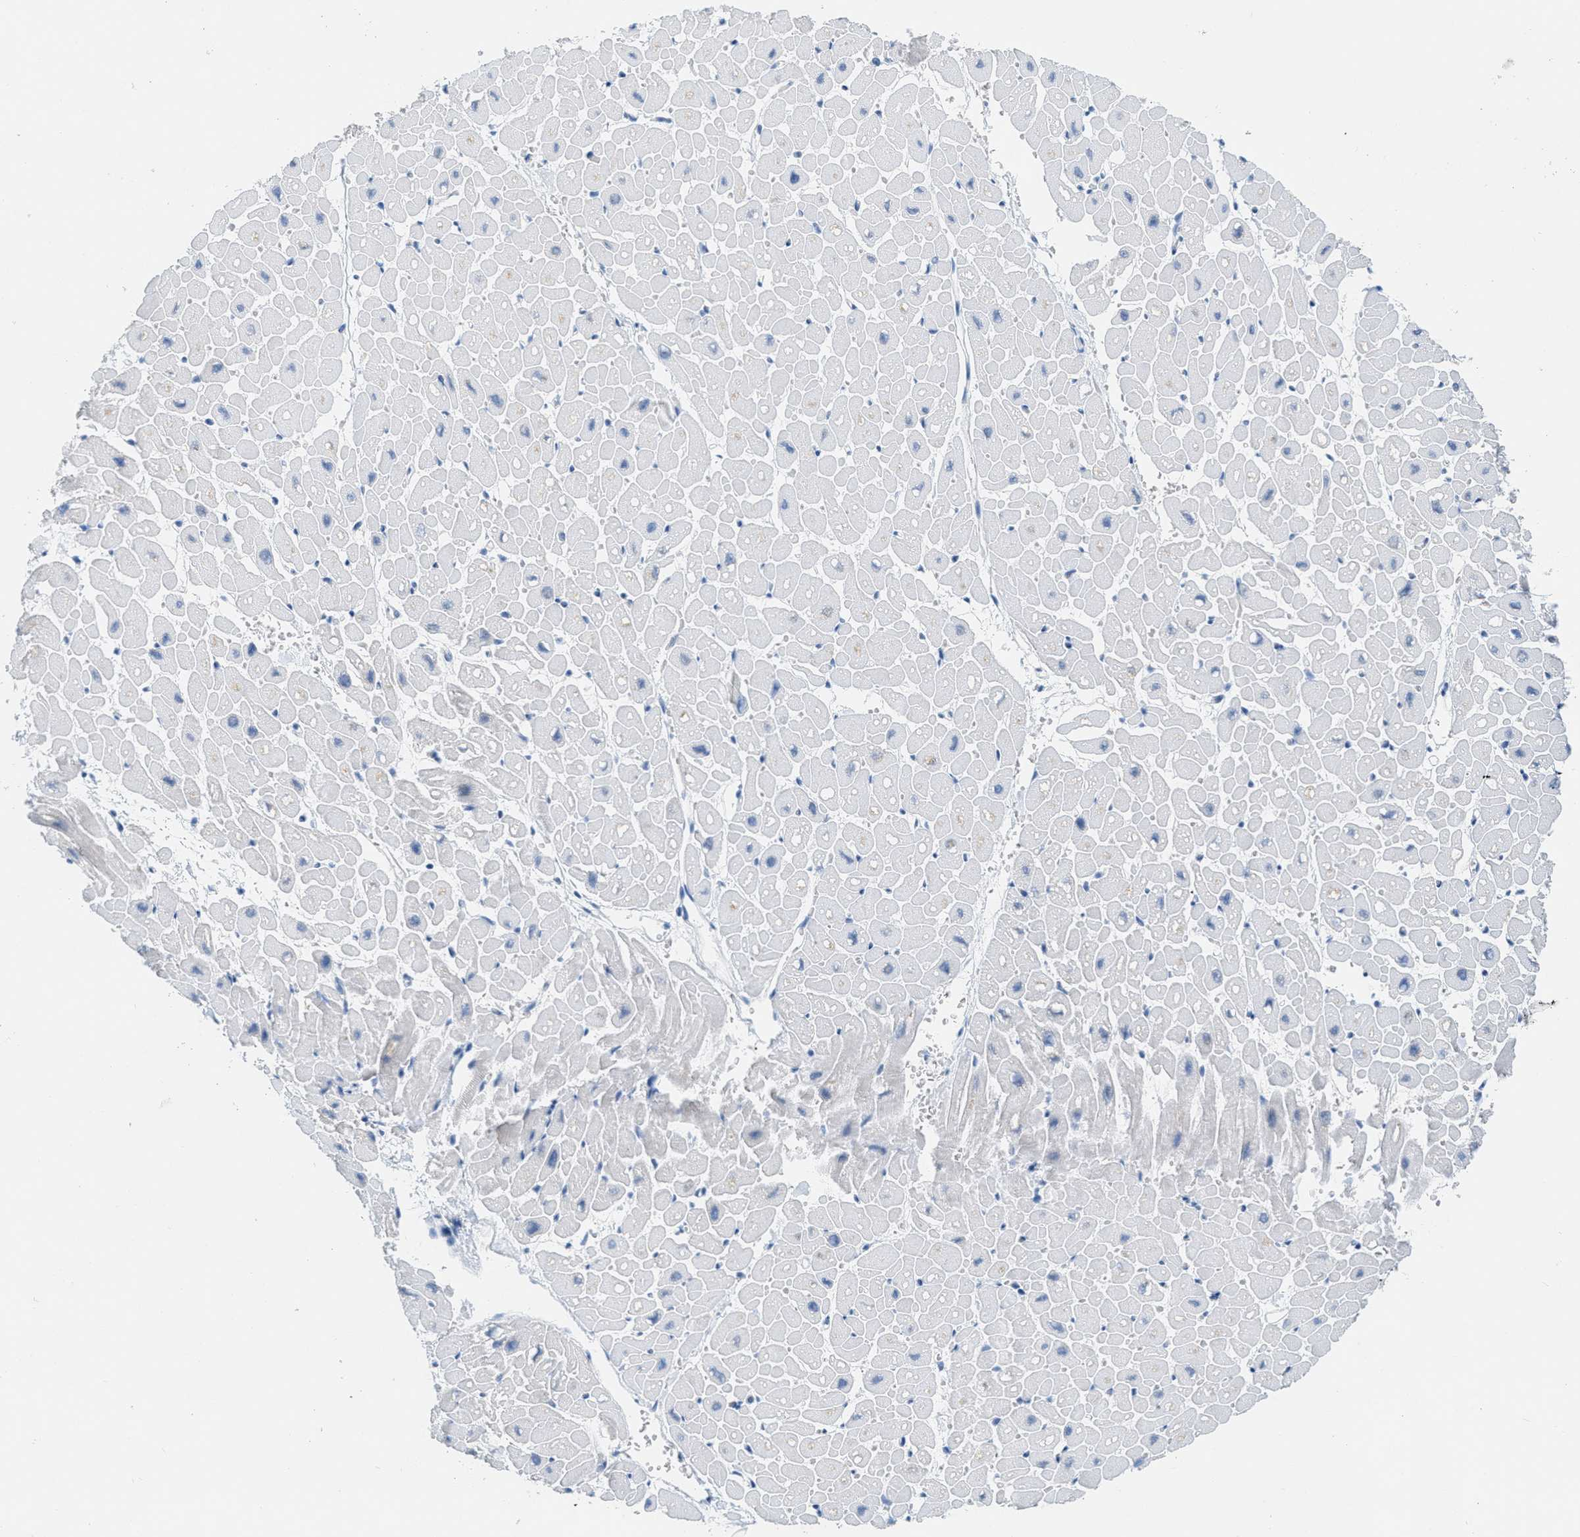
{"staining": {"intensity": "moderate", "quantity": "<25%", "location": "cytoplasmic/membranous"}, "tissue": "heart muscle", "cell_type": "Cardiomyocytes", "image_type": "normal", "snomed": [{"axis": "morphology", "description": "Normal tissue, NOS"}, {"axis": "topography", "description": "Heart"}], "caption": "The immunohistochemical stain labels moderate cytoplasmic/membranous expression in cardiomyocytes of normal heart muscle.", "gene": "ORC6", "patient": {"sex": "male", "age": 45}}